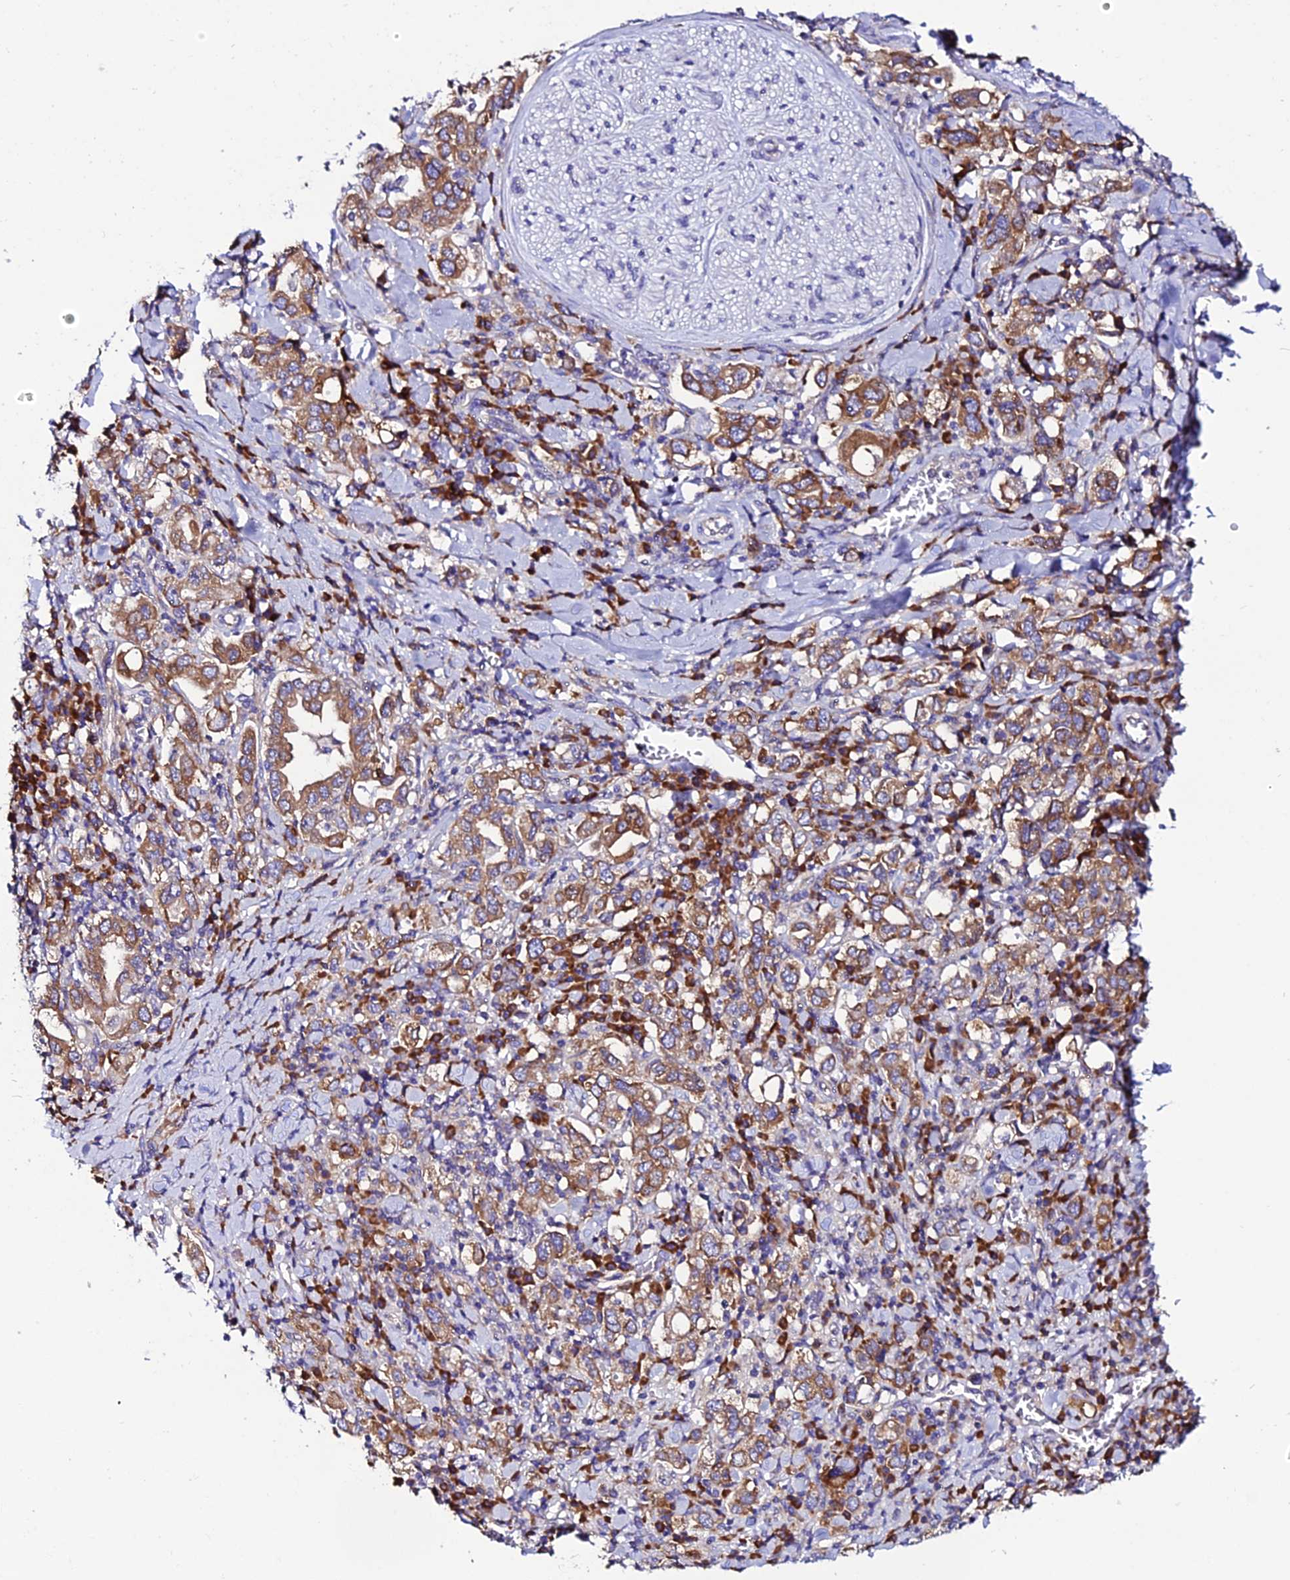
{"staining": {"intensity": "moderate", "quantity": ">75%", "location": "cytoplasmic/membranous"}, "tissue": "stomach cancer", "cell_type": "Tumor cells", "image_type": "cancer", "snomed": [{"axis": "morphology", "description": "Adenocarcinoma, NOS"}, {"axis": "topography", "description": "Stomach, upper"}], "caption": "A brown stain shows moderate cytoplasmic/membranous staining of a protein in adenocarcinoma (stomach) tumor cells.", "gene": "EEF1G", "patient": {"sex": "male", "age": 62}}